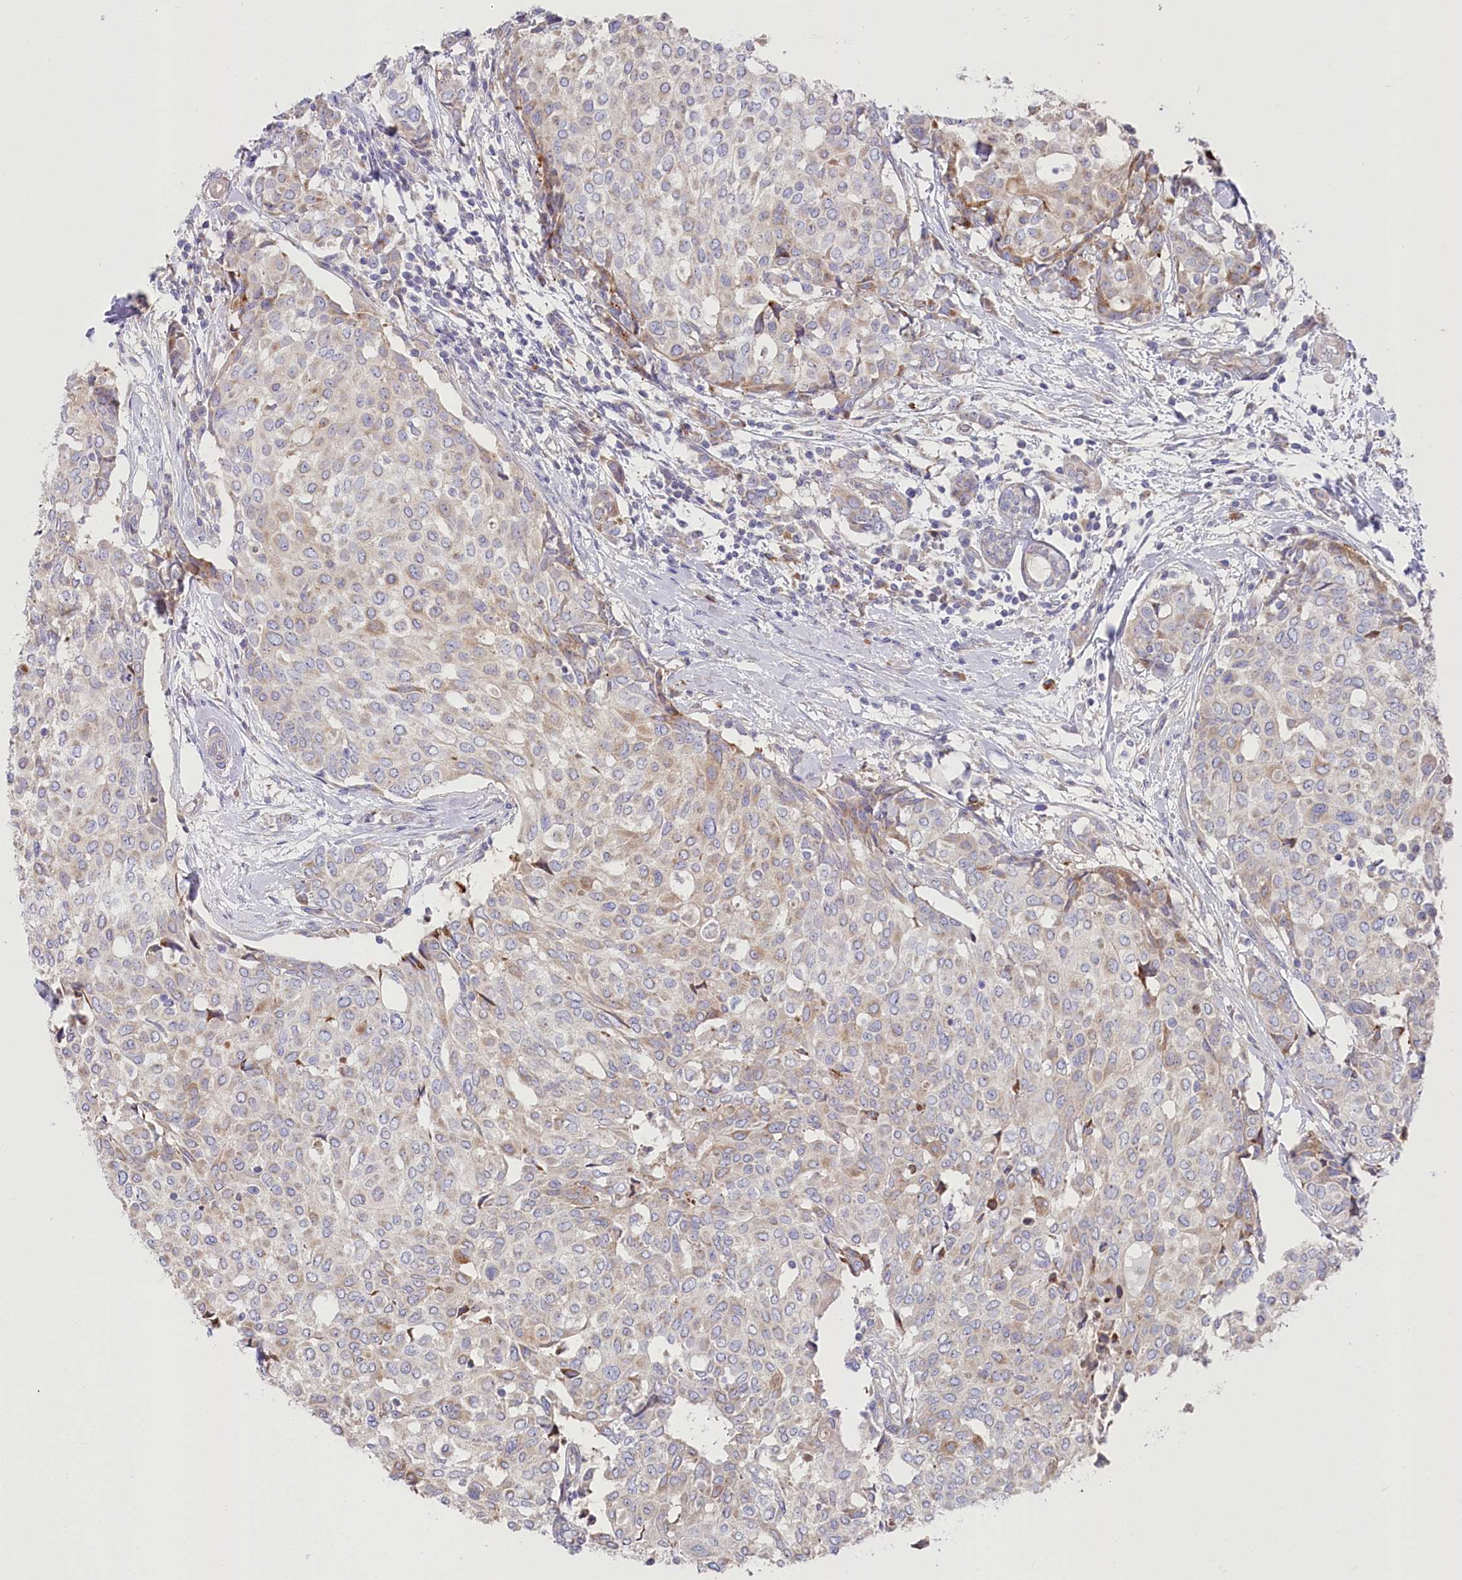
{"staining": {"intensity": "weak", "quantity": "25%-75%", "location": "cytoplasmic/membranous"}, "tissue": "breast cancer", "cell_type": "Tumor cells", "image_type": "cancer", "snomed": [{"axis": "morphology", "description": "Lobular carcinoma"}, {"axis": "topography", "description": "Breast"}], "caption": "IHC (DAB (3,3'-diaminobenzidine)) staining of human lobular carcinoma (breast) displays weak cytoplasmic/membranous protein expression in approximately 25%-75% of tumor cells.", "gene": "POGLUT1", "patient": {"sex": "female", "age": 51}}